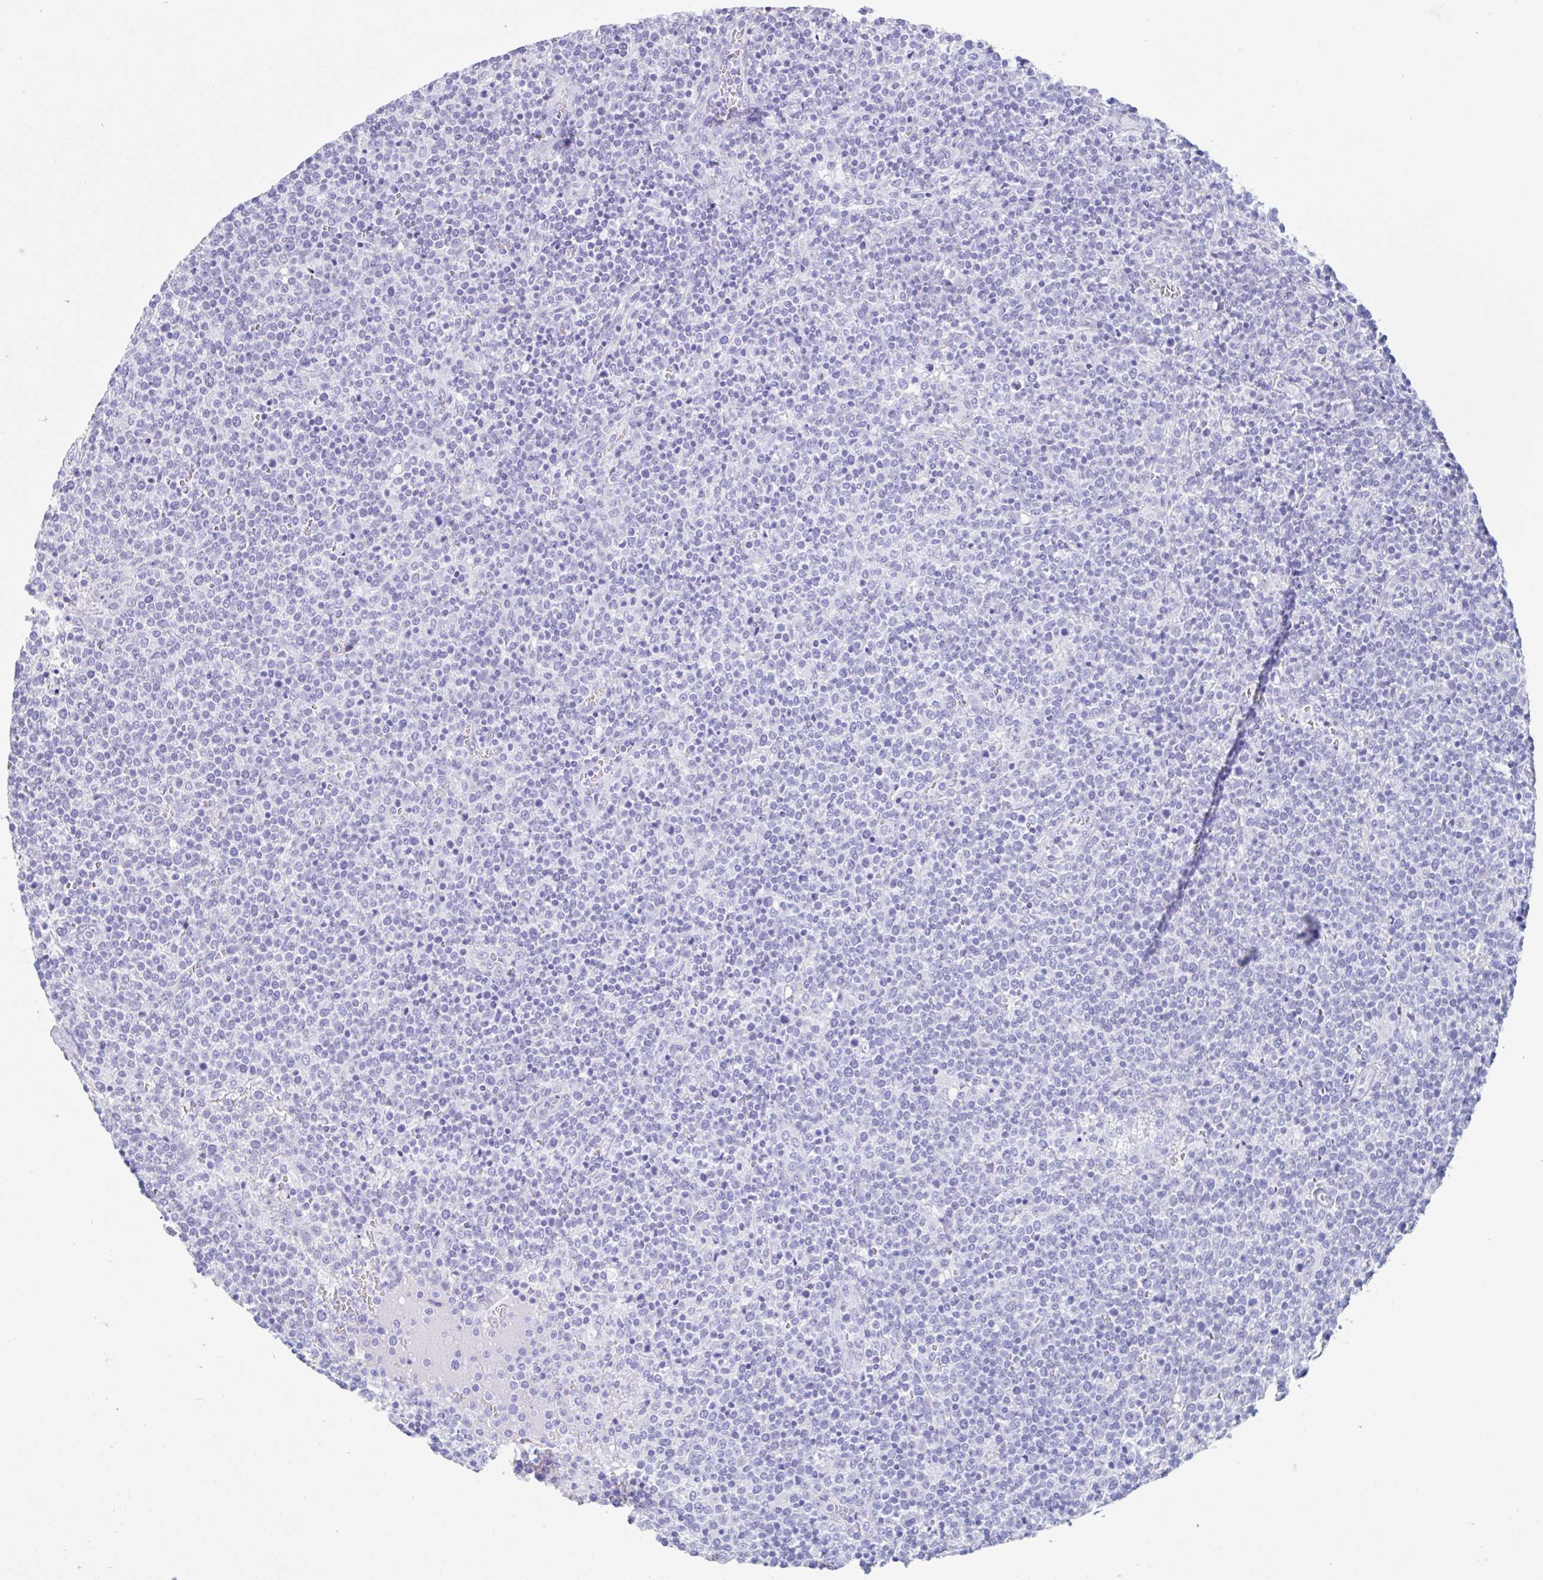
{"staining": {"intensity": "negative", "quantity": "none", "location": "none"}, "tissue": "lymphoma", "cell_type": "Tumor cells", "image_type": "cancer", "snomed": [{"axis": "morphology", "description": "Malignant lymphoma, non-Hodgkin's type, High grade"}, {"axis": "topography", "description": "Lymph node"}], "caption": "Histopathology image shows no significant protein staining in tumor cells of lymphoma. Brightfield microscopy of immunohistochemistry (IHC) stained with DAB (brown) and hematoxylin (blue), captured at high magnification.", "gene": "CPTP", "patient": {"sex": "male", "age": 61}}